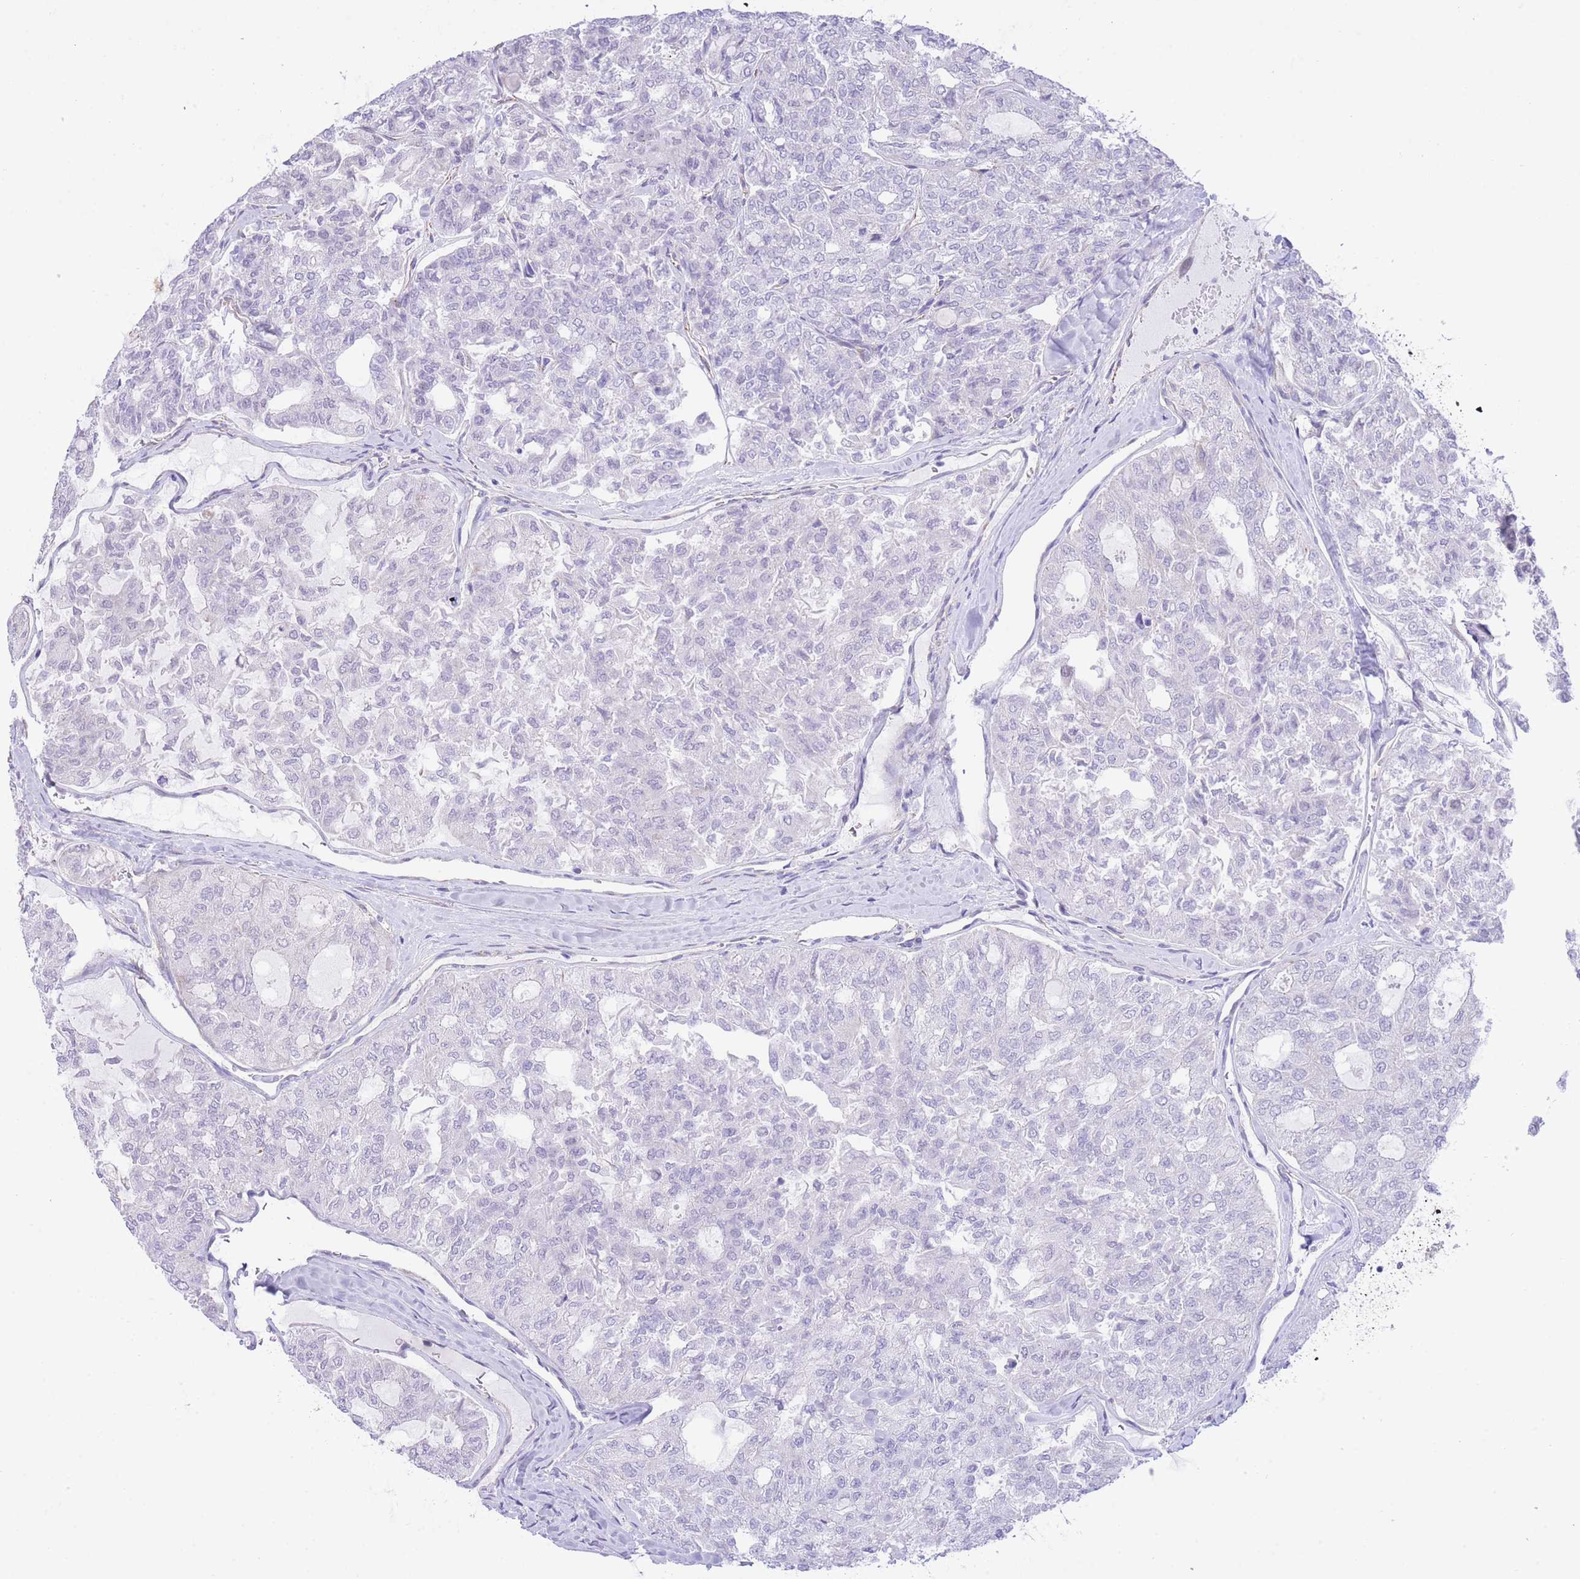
{"staining": {"intensity": "negative", "quantity": "none", "location": "none"}, "tissue": "thyroid cancer", "cell_type": "Tumor cells", "image_type": "cancer", "snomed": [{"axis": "morphology", "description": "Follicular adenoma carcinoma, NOS"}, {"axis": "topography", "description": "Thyroid gland"}], "caption": "There is no significant positivity in tumor cells of follicular adenoma carcinoma (thyroid).", "gene": "PSG8", "patient": {"sex": "male", "age": 75}}